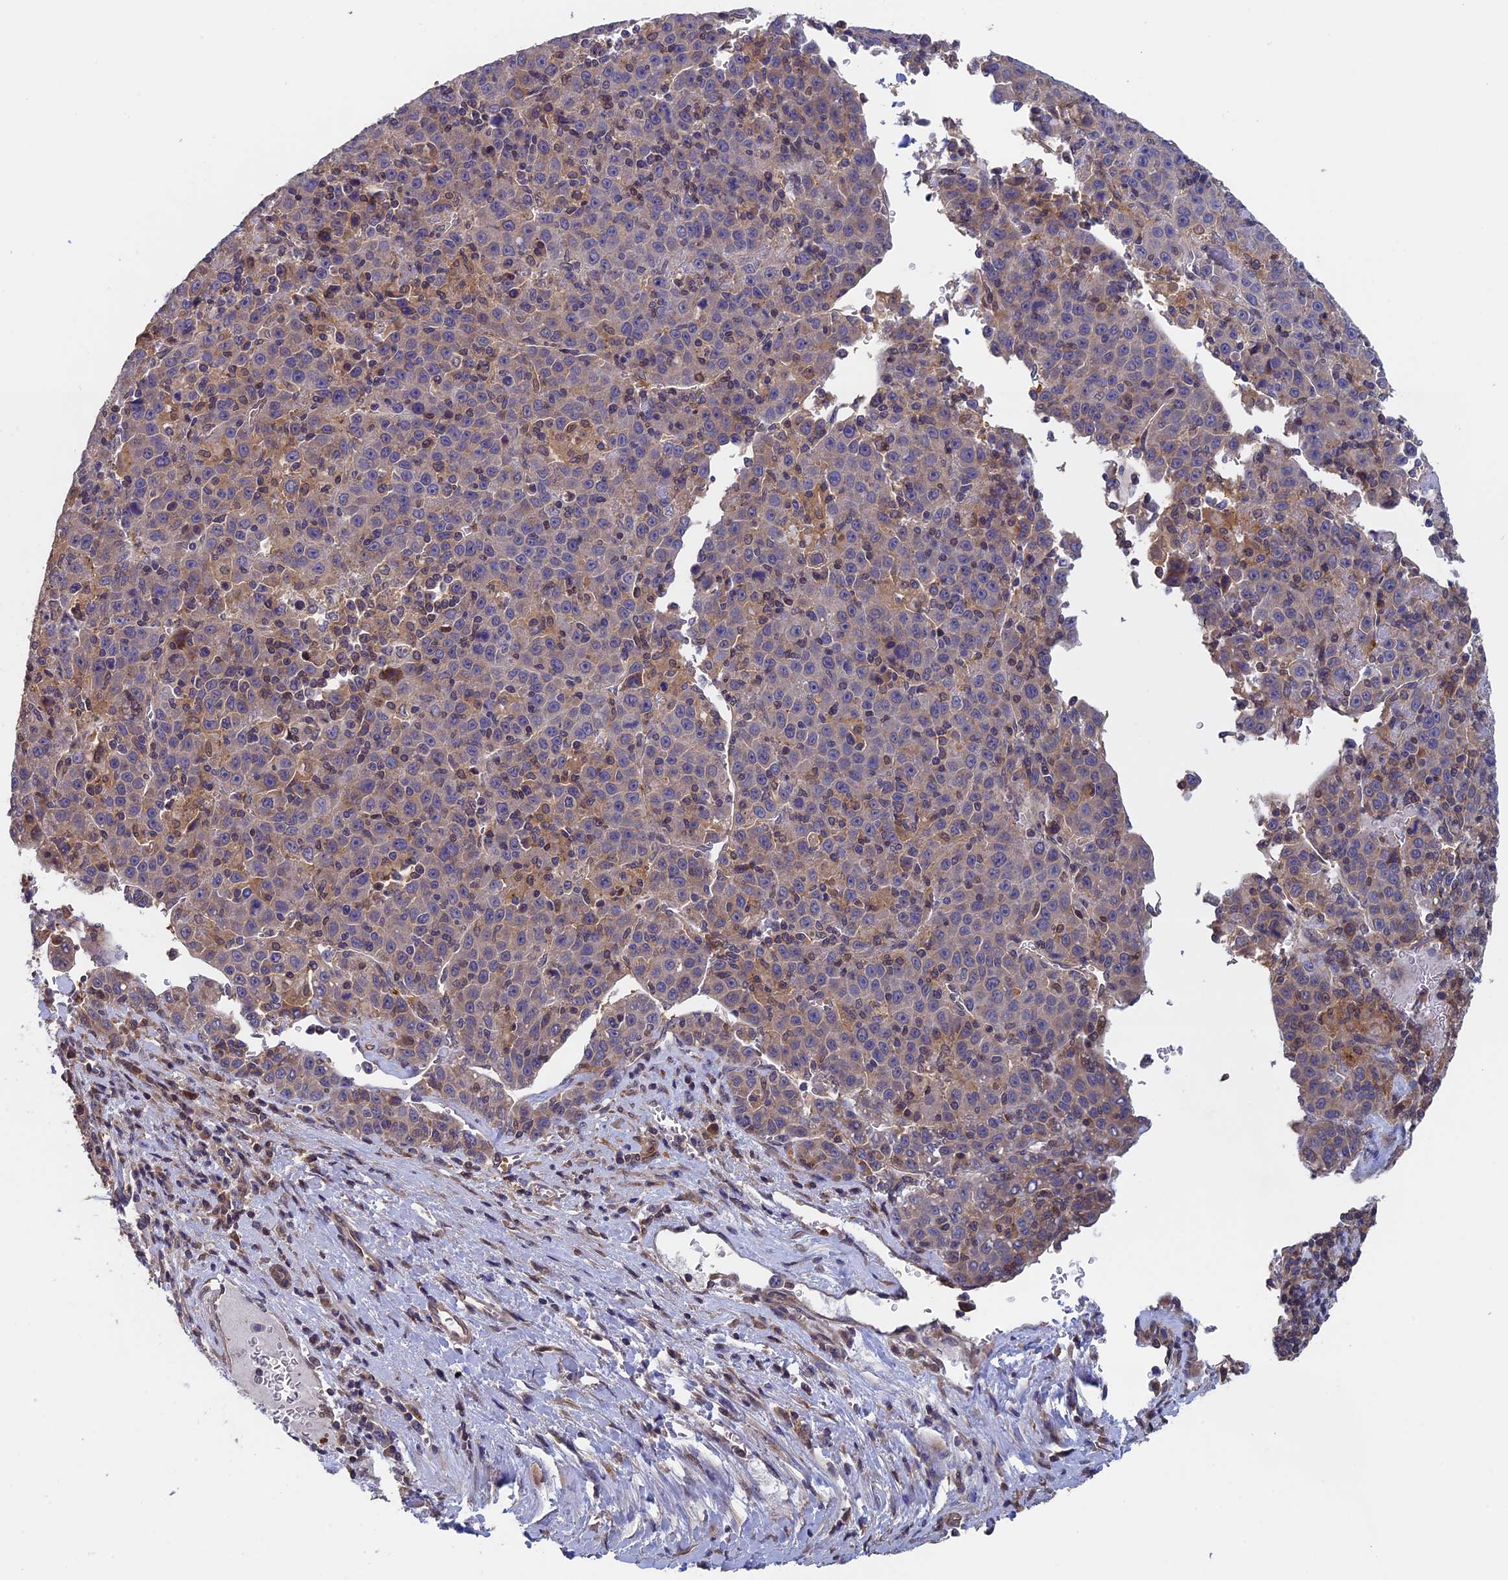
{"staining": {"intensity": "negative", "quantity": "none", "location": "none"}, "tissue": "liver cancer", "cell_type": "Tumor cells", "image_type": "cancer", "snomed": [{"axis": "morphology", "description": "Carcinoma, Hepatocellular, NOS"}, {"axis": "topography", "description": "Liver"}], "caption": "Liver hepatocellular carcinoma was stained to show a protein in brown. There is no significant expression in tumor cells.", "gene": "LCMT1", "patient": {"sex": "female", "age": 53}}